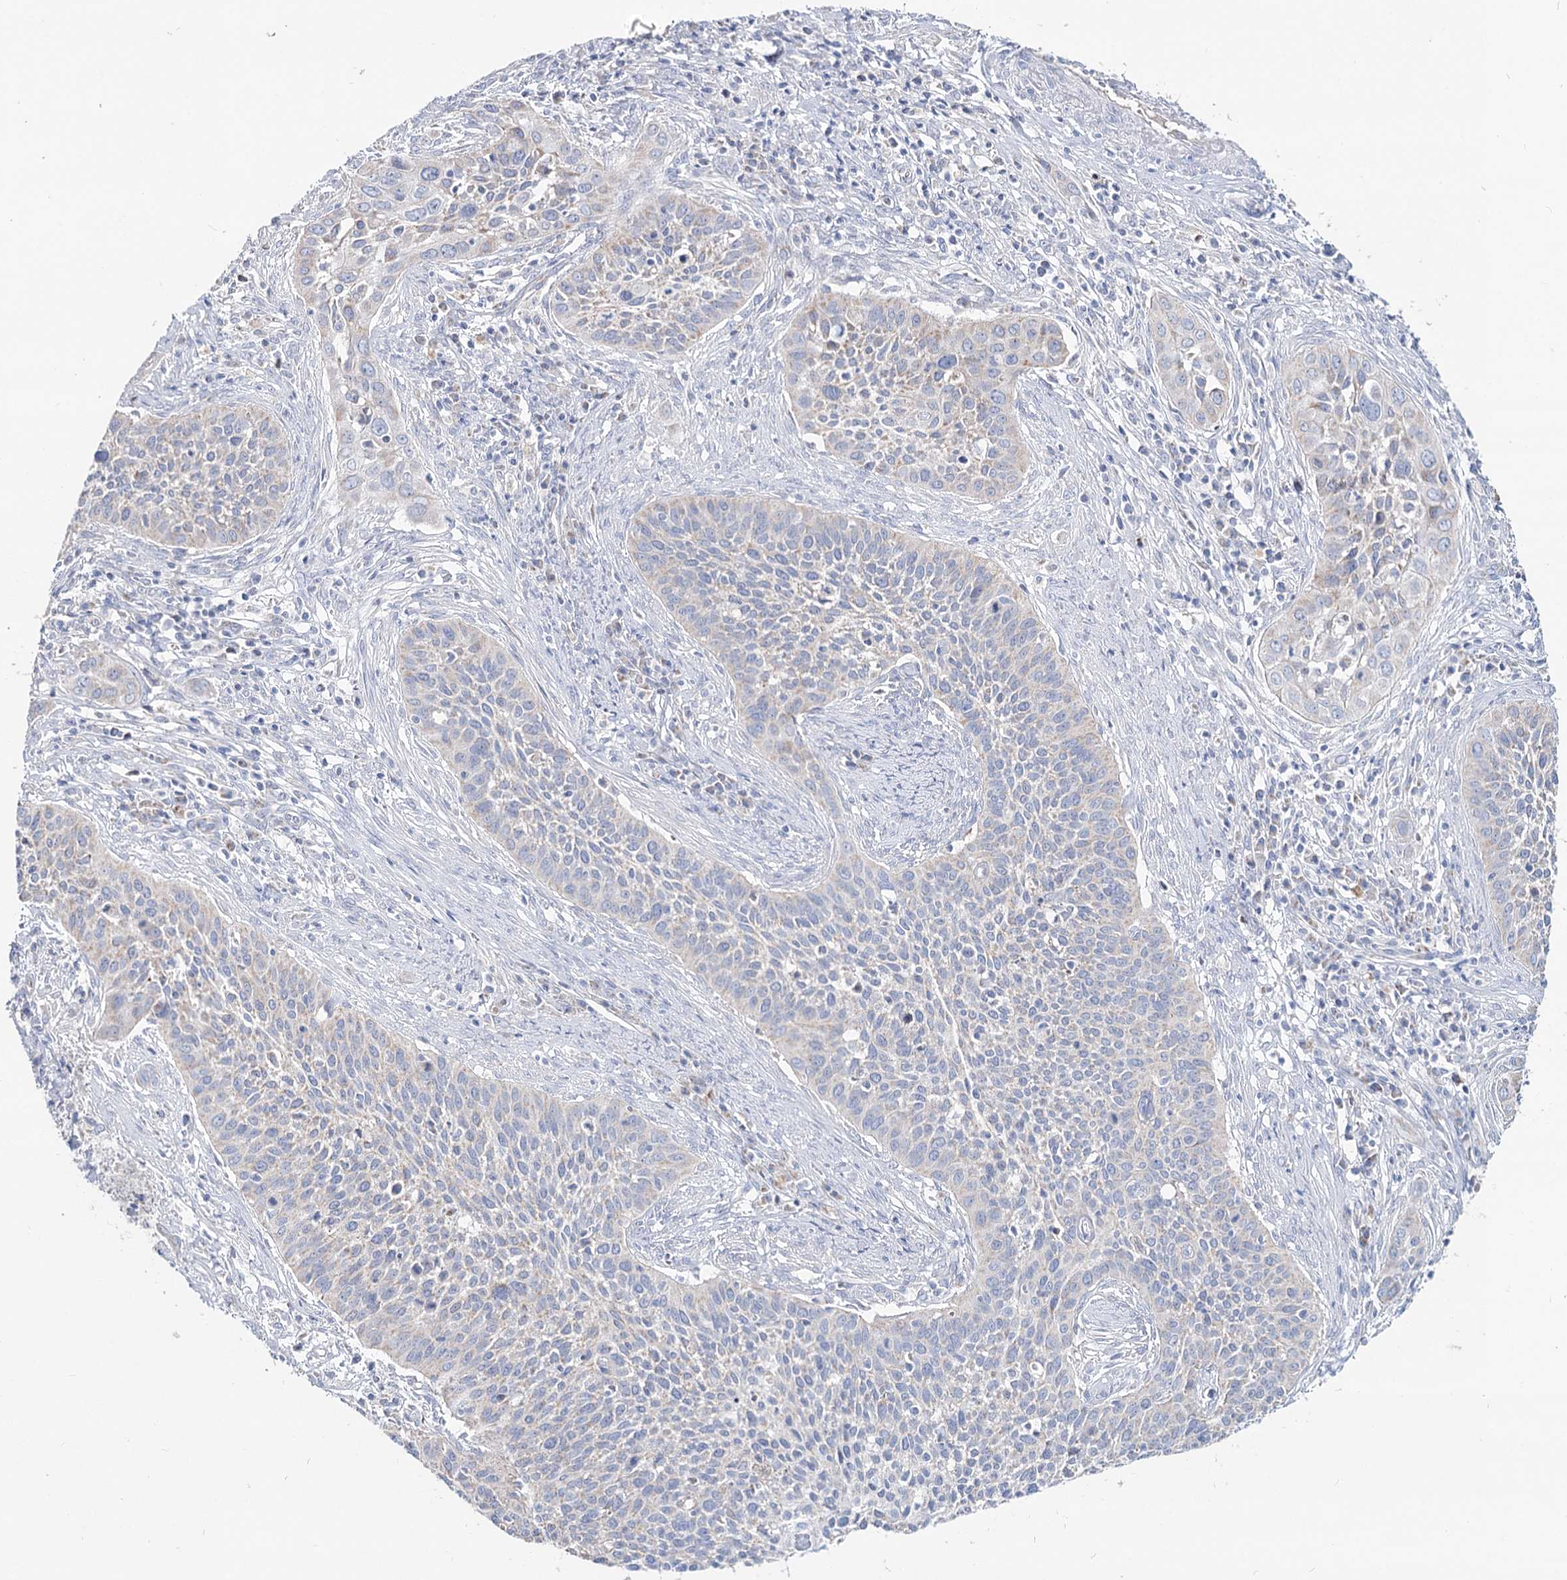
{"staining": {"intensity": "negative", "quantity": "none", "location": "none"}, "tissue": "cervical cancer", "cell_type": "Tumor cells", "image_type": "cancer", "snomed": [{"axis": "morphology", "description": "Squamous cell carcinoma, NOS"}, {"axis": "topography", "description": "Cervix"}], "caption": "Immunohistochemistry histopathology image of neoplastic tissue: squamous cell carcinoma (cervical) stained with DAB shows no significant protein staining in tumor cells.", "gene": "MCCC2", "patient": {"sex": "female", "age": 34}}